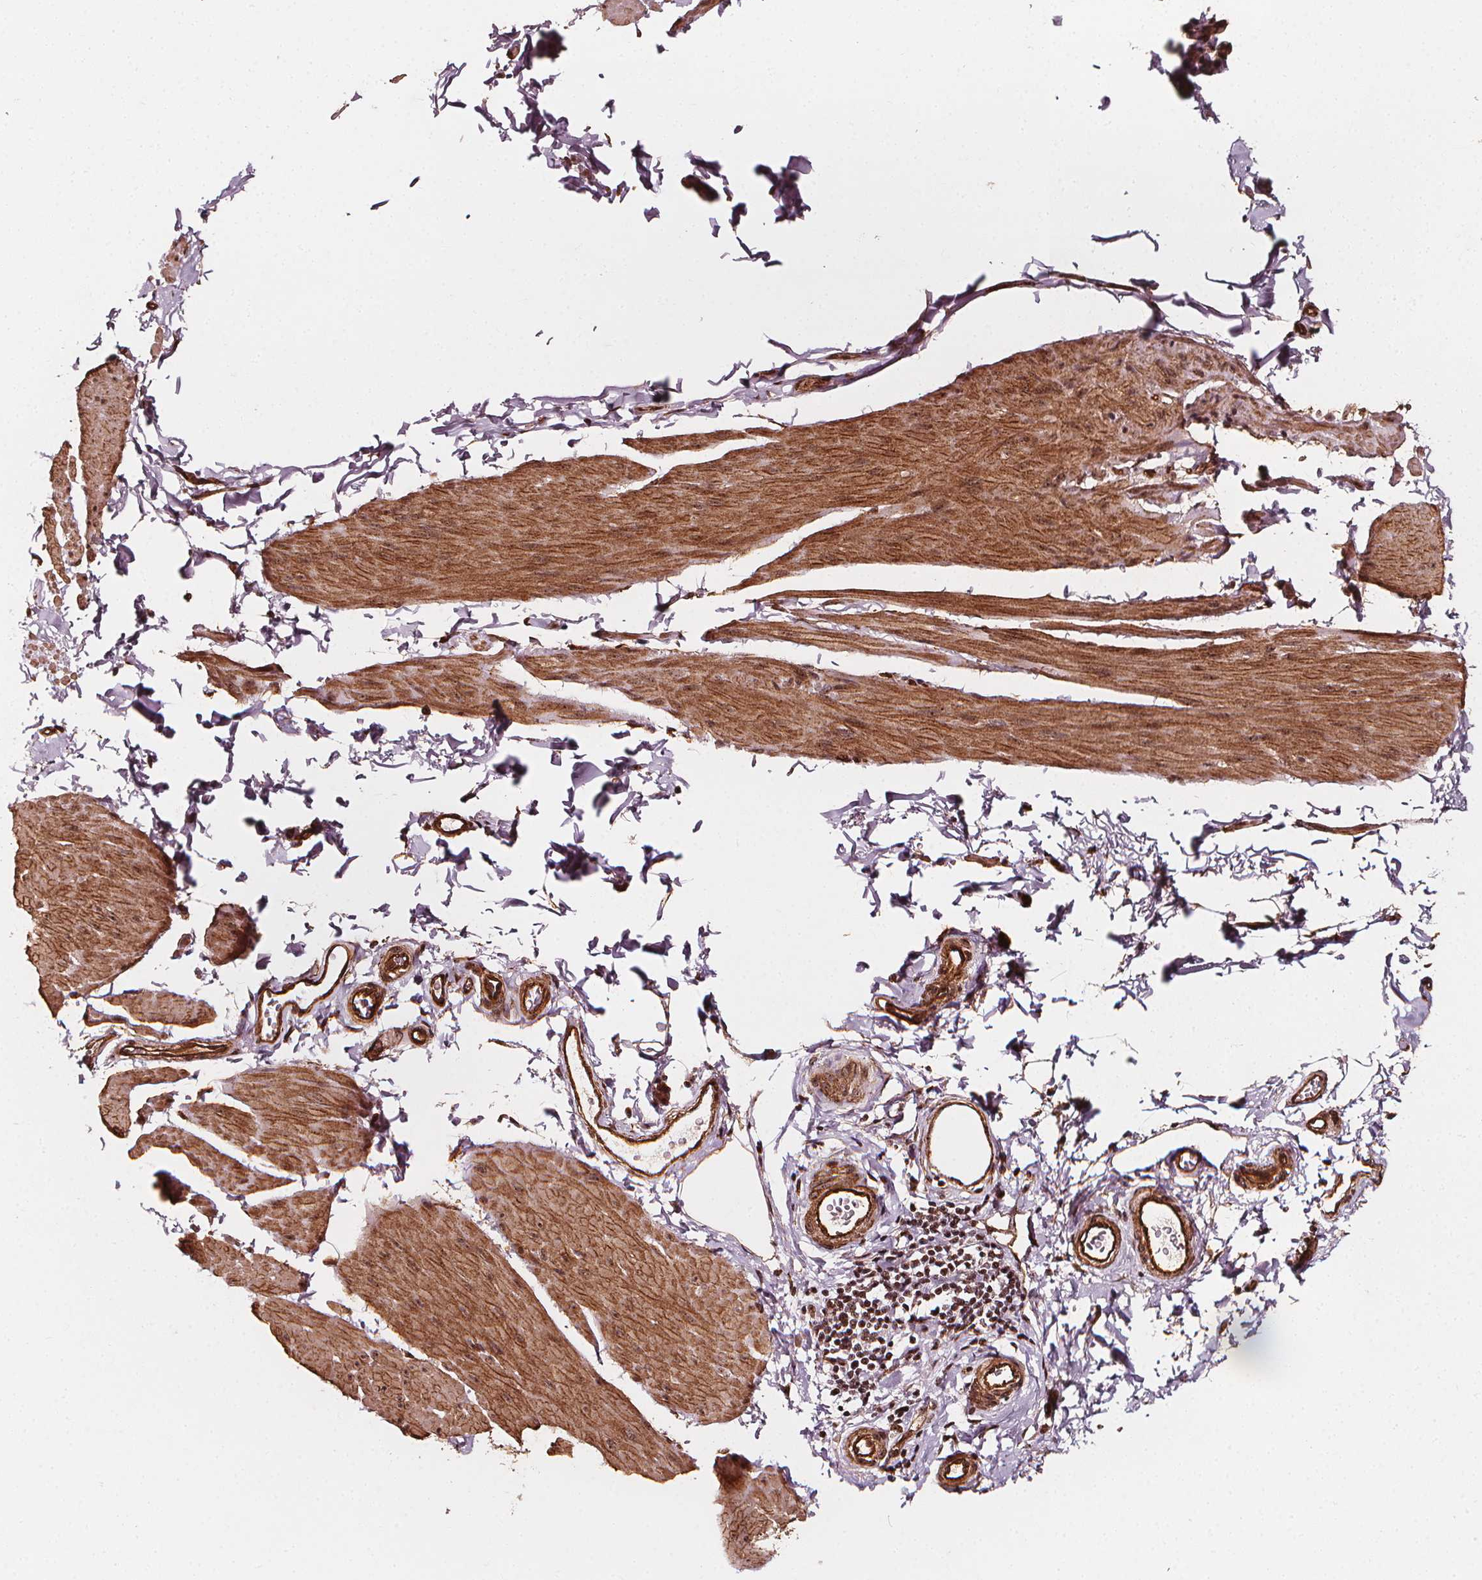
{"staining": {"intensity": "moderate", "quantity": ">75%", "location": "cytoplasmic/membranous,nuclear"}, "tissue": "smooth muscle", "cell_type": "Smooth muscle cells", "image_type": "normal", "snomed": [{"axis": "morphology", "description": "Normal tissue, NOS"}, {"axis": "topography", "description": "Adipose tissue"}, {"axis": "topography", "description": "Smooth muscle"}, {"axis": "topography", "description": "Peripheral nerve tissue"}], "caption": "Approximately >75% of smooth muscle cells in normal smooth muscle exhibit moderate cytoplasmic/membranous,nuclear protein expression as visualized by brown immunohistochemical staining.", "gene": "EXOSC9", "patient": {"sex": "male", "age": 83}}